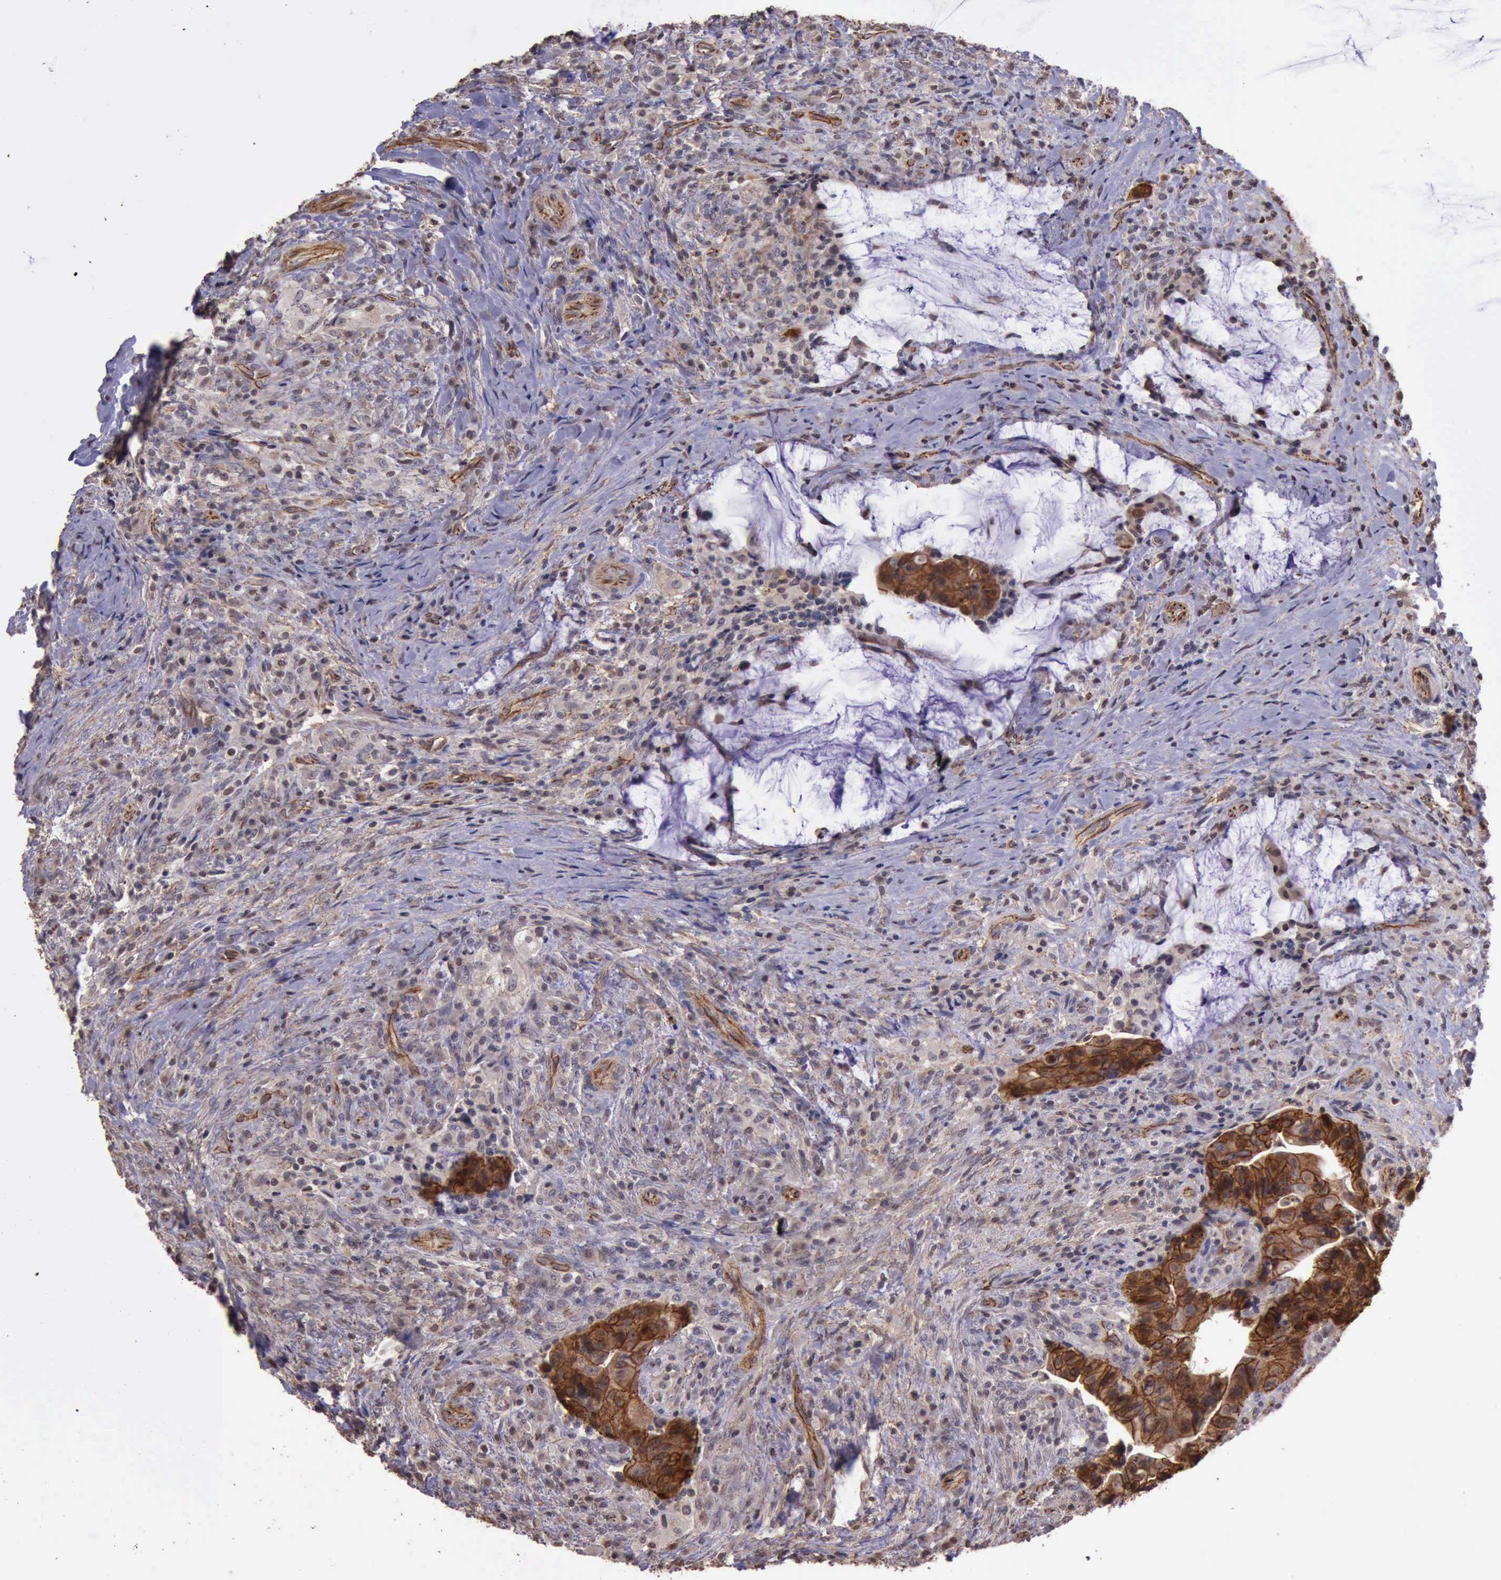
{"staining": {"intensity": "strong", "quantity": ">75%", "location": "cytoplasmic/membranous"}, "tissue": "colorectal cancer", "cell_type": "Tumor cells", "image_type": "cancer", "snomed": [{"axis": "morphology", "description": "Adenocarcinoma, NOS"}, {"axis": "topography", "description": "Rectum"}], "caption": "The image shows staining of colorectal cancer (adenocarcinoma), revealing strong cytoplasmic/membranous protein positivity (brown color) within tumor cells.", "gene": "CTNNB1", "patient": {"sex": "female", "age": 71}}